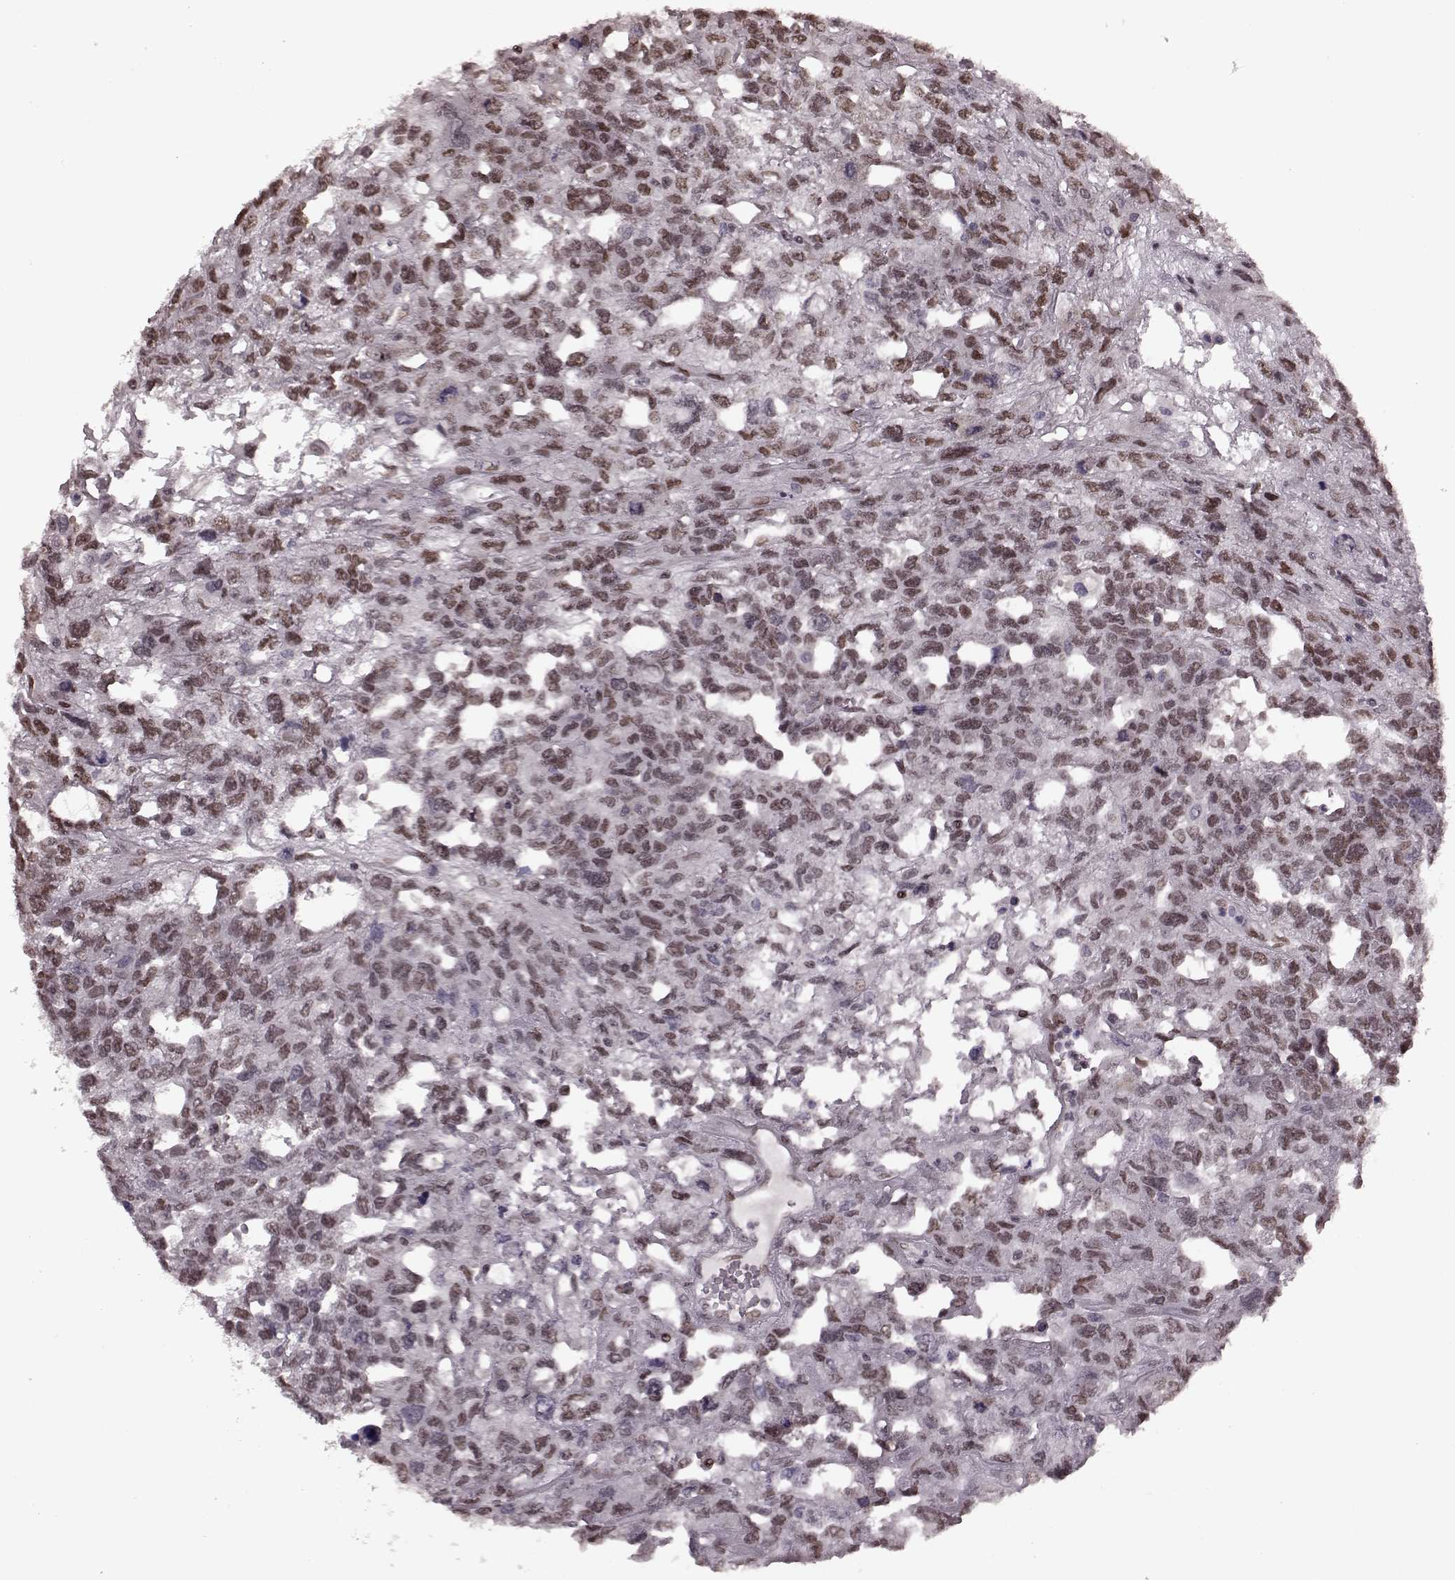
{"staining": {"intensity": "moderate", "quantity": ">75%", "location": "nuclear"}, "tissue": "testis cancer", "cell_type": "Tumor cells", "image_type": "cancer", "snomed": [{"axis": "morphology", "description": "Seminoma, NOS"}, {"axis": "topography", "description": "Testis"}], "caption": "Testis cancer (seminoma) tissue exhibits moderate nuclear staining in approximately >75% of tumor cells", "gene": "NR2C1", "patient": {"sex": "male", "age": 52}}